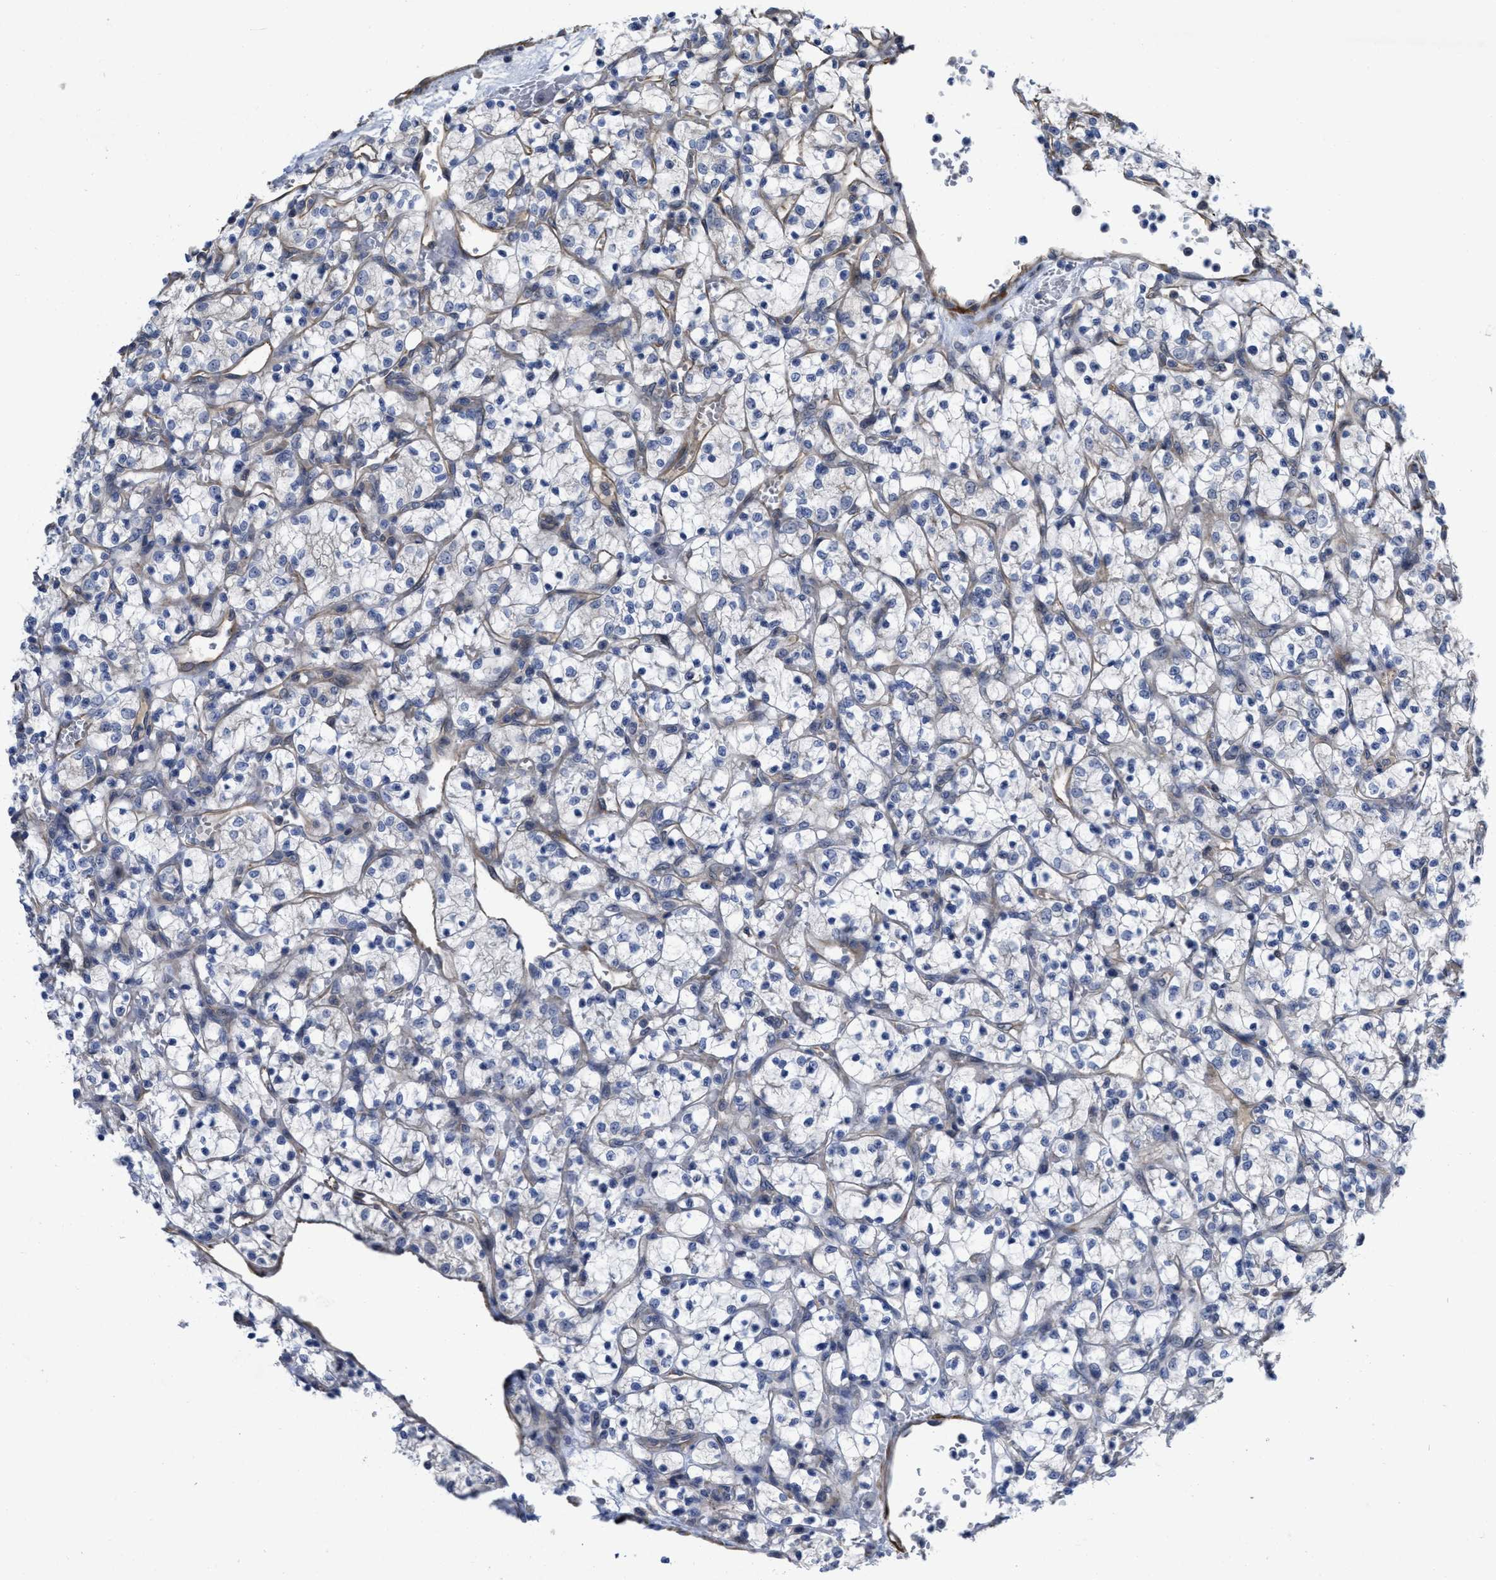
{"staining": {"intensity": "negative", "quantity": "none", "location": "none"}, "tissue": "renal cancer", "cell_type": "Tumor cells", "image_type": "cancer", "snomed": [{"axis": "morphology", "description": "Adenocarcinoma, NOS"}, {"axis": "topography", "description": "Kidney"}], "caption": "The photomicrograph displays no significant expression in tumor cells of renal cancer (adenocarcinoma). (DAB immunohistochemistry visualized using brightfield microscopy, high magnification).", "gene": "ARHGEF26", "patient": {"sex": "female", "age": 69}}